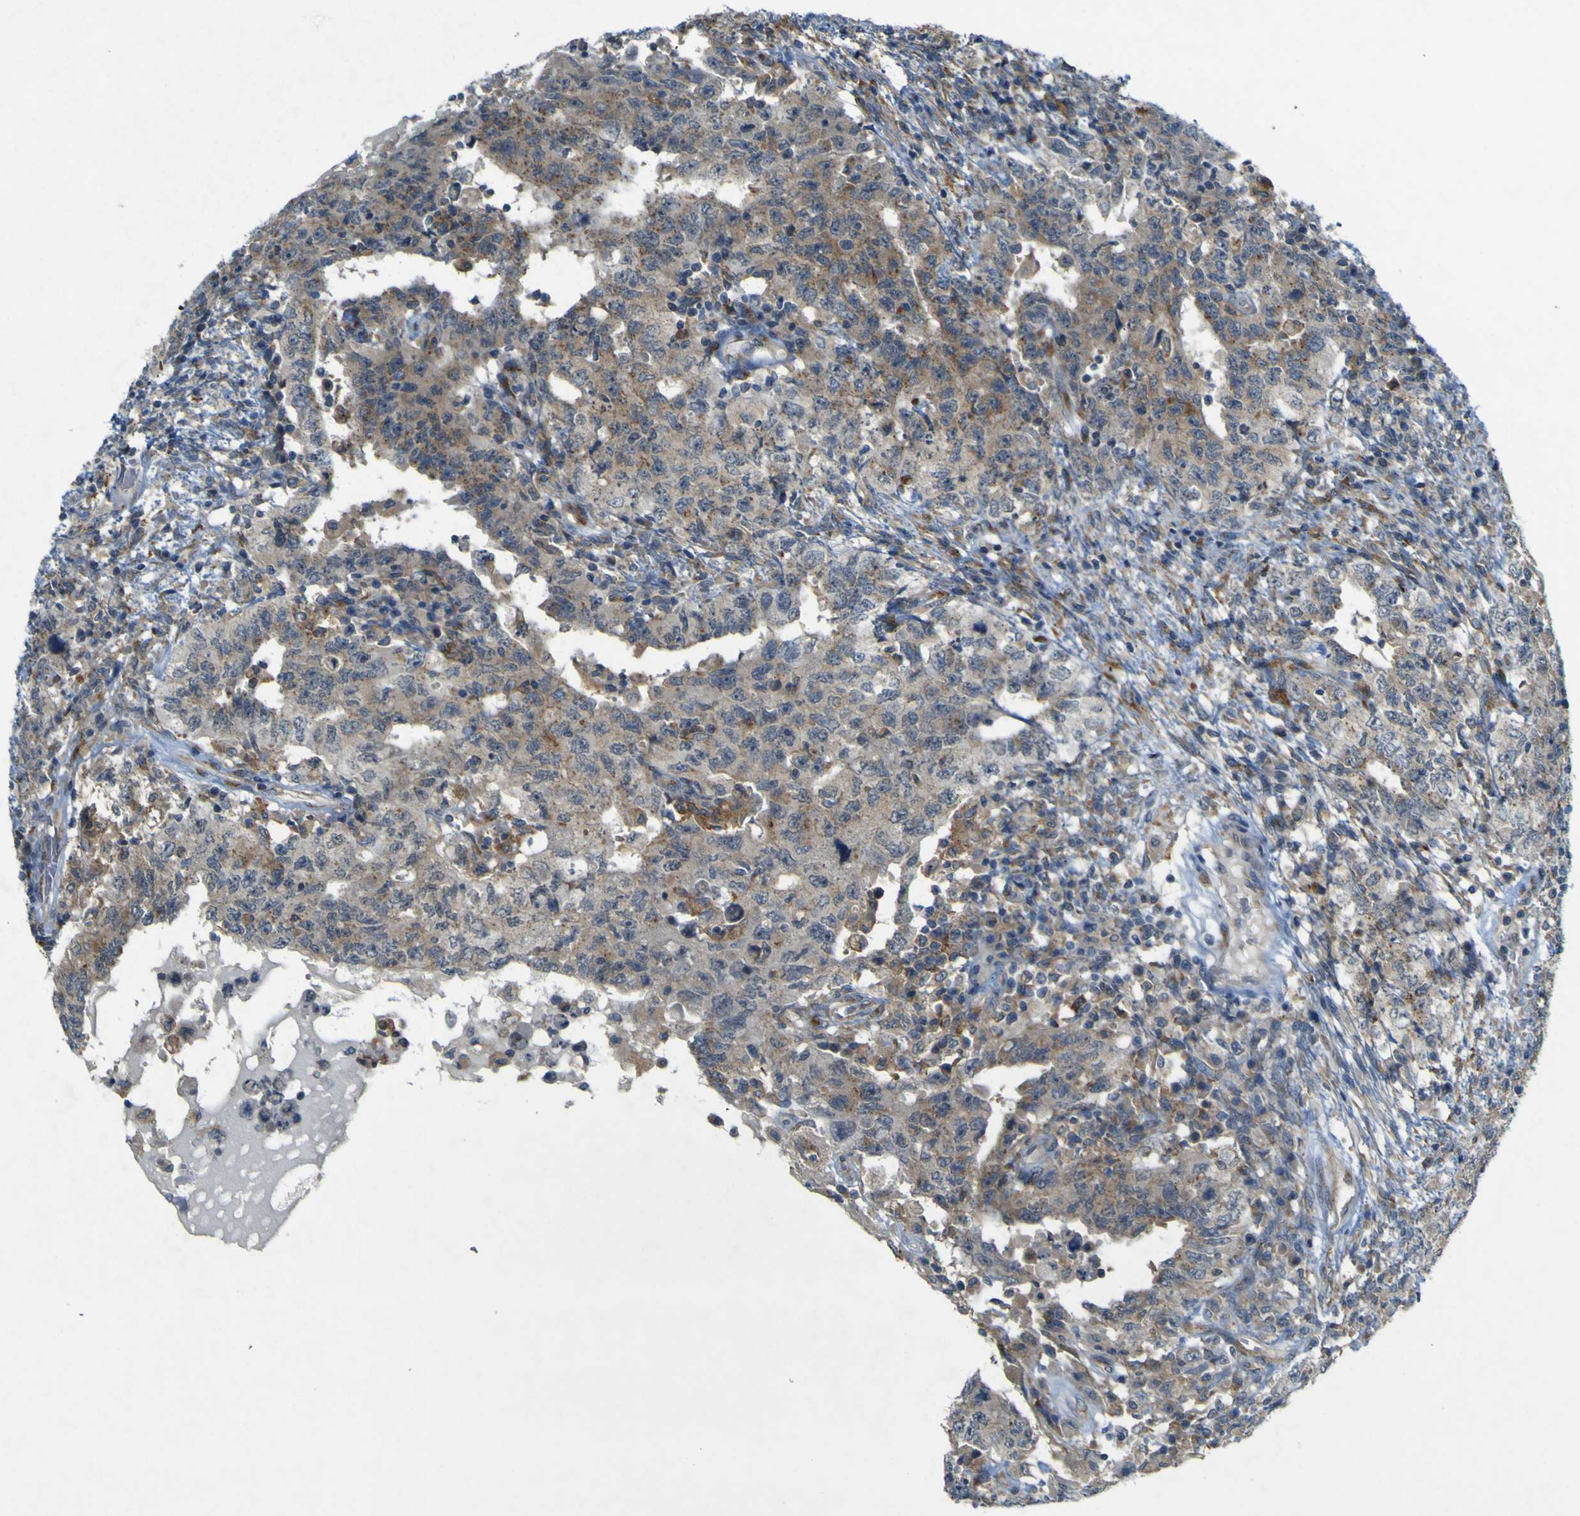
{"staining": {"intensity": "weak", "quantity": "<25%", "location": "cytoplasmic/membranous"}, "tissue": "testis cancer", "cell_type": "Tumor cells", "image_type": "cancer", "snomed": [{"axis": "morphology", "description": "Carcinoma, Embryonal, NOS"}, {"axis": "topography", "description": "Testis"}], "caption": "IHC photomicrograph of neoplastic tissue: human embryonal carcinoma (testis) stained with DAB demonstrates no significant protein staining in tumor cells.", "gene": "IGF2R", "patient": {"sex": "male", "age": 26}}